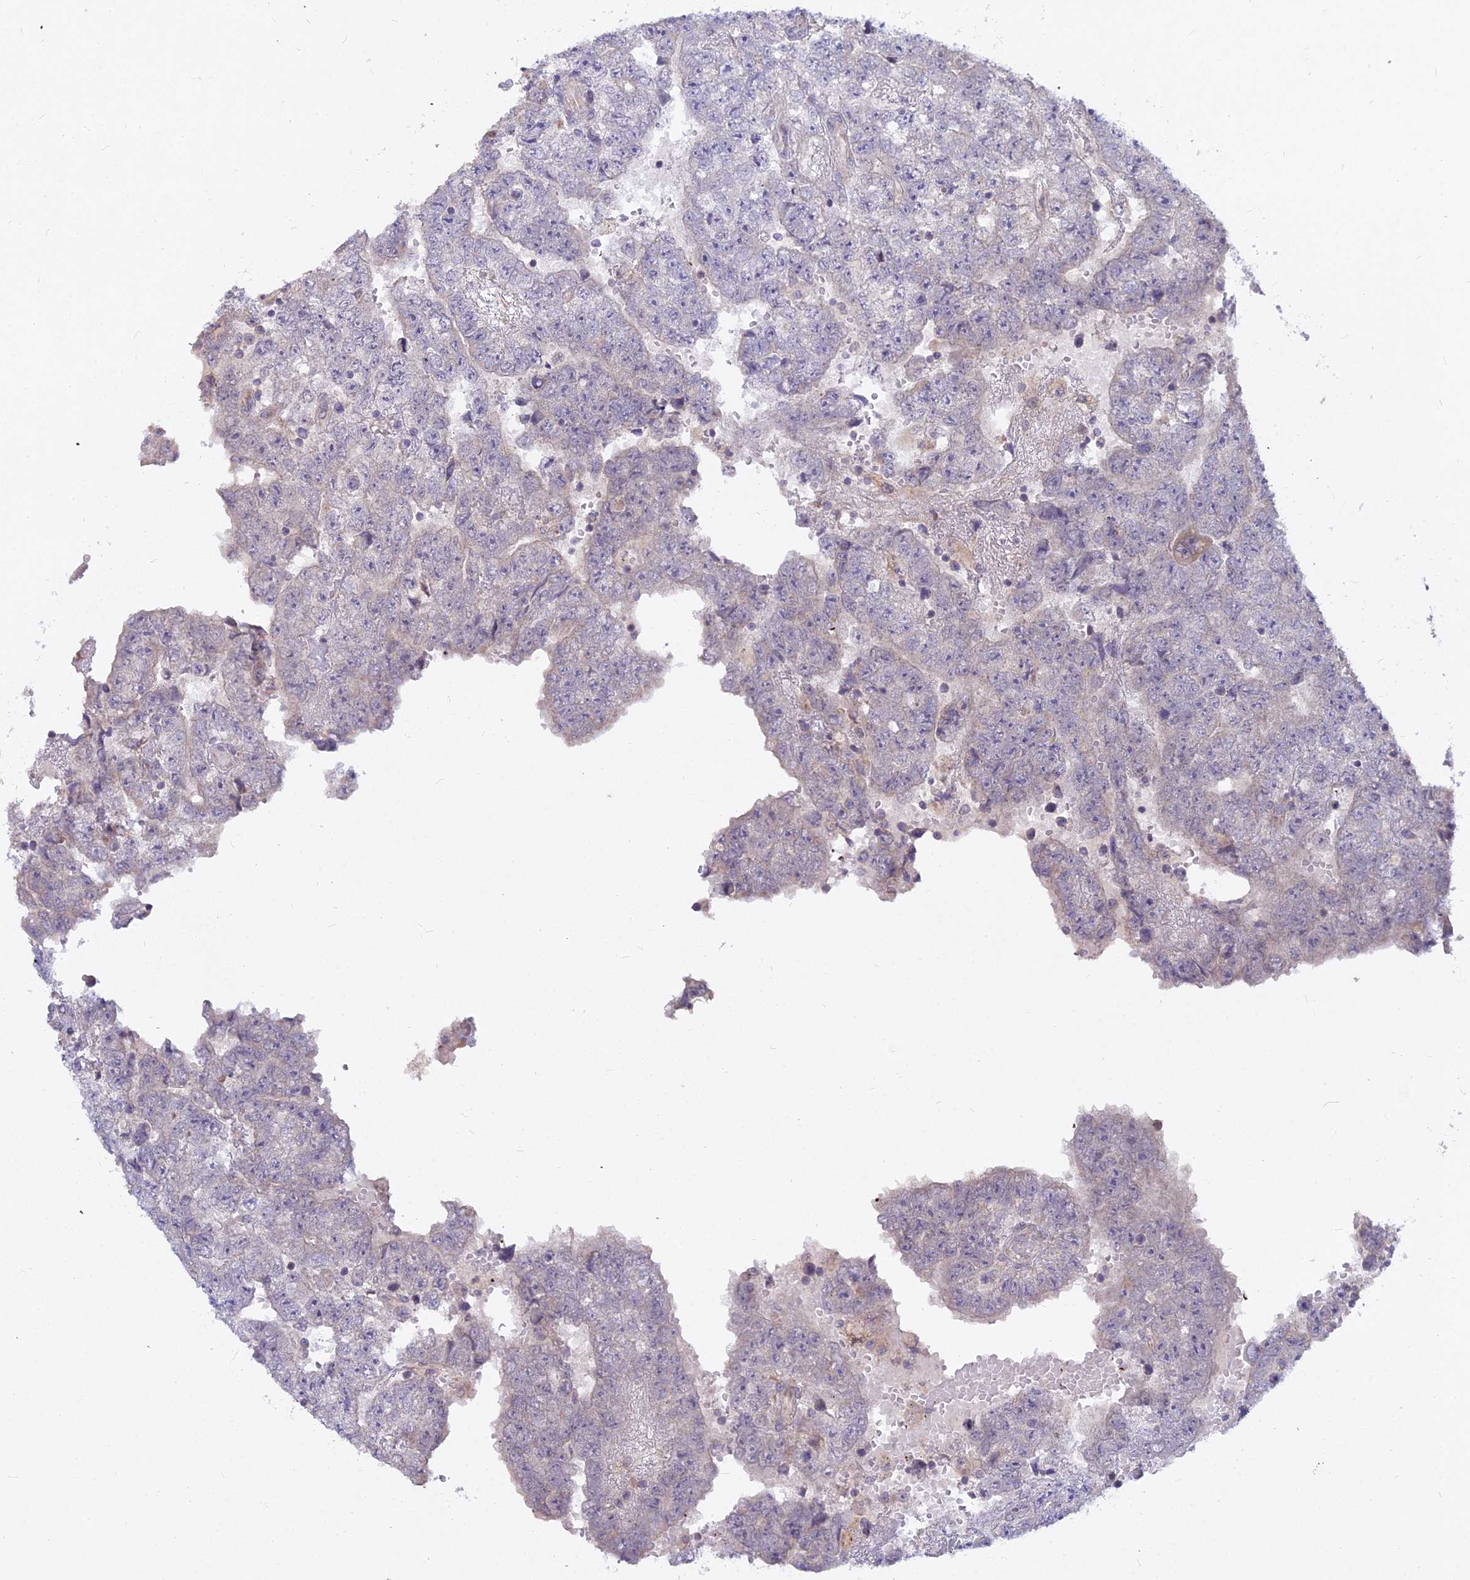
{"staining": {"intensity": "negative", "quantity": "none", "location": "none"}, "tissue": "testis cancer", "cell_type": "Tumor cells", "image_type": "cancer", "snomed": [{"axis": "morphology", "description": "Carcinoma, Embryonal, NOS"}, {"axis": "topography", "description": "Testis"}], "caption": "Tumor cells show no significant staining in embryonal carcinoma (testis).", "gene": "MICU2", "patient": {"sex": "male", "age": 25}}